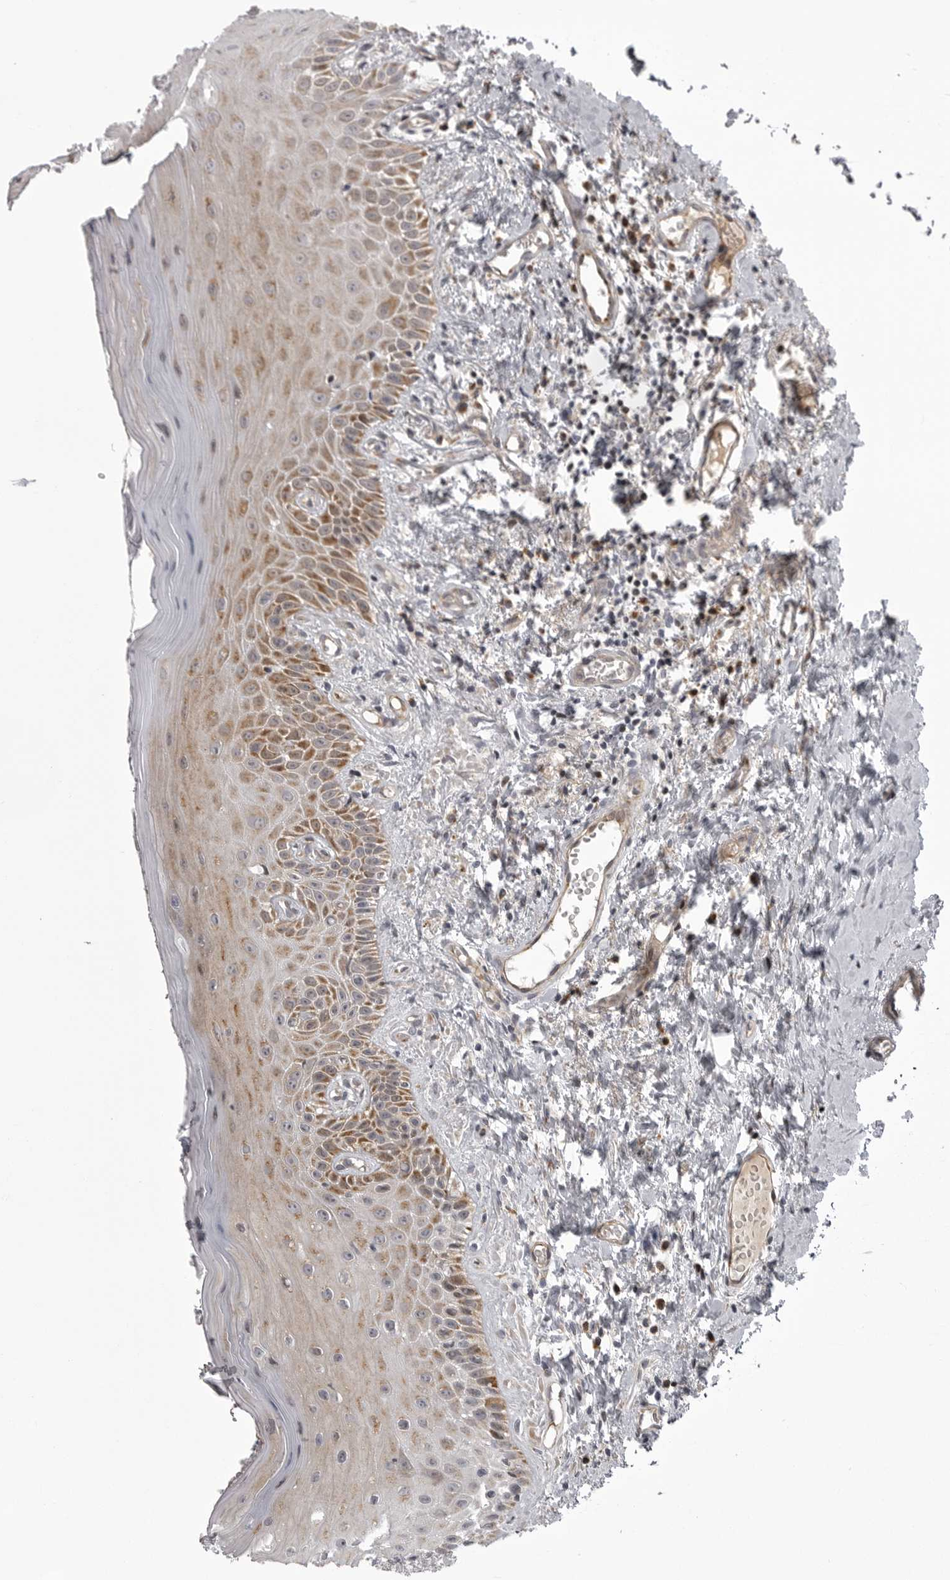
{"staining": {"intensity": "moderate", "quantity": "25%-75%", "location": "cytoplasmic/membranous"}, "tissue": "oral mucosa", "cell_type": "Squamous epithelial cells", "image_type": "normal", "snomed": [{"axis": "morphology", "description": "Normal tissue, NOS"}, {"axis": "topography", "description": "Oral tissue"}], "caption": "This micrograph displays immunohistochemistry (IHC) staining of benign oral mucosa, with medium moderate cytoplasmic/membranous expression in approximately 25%-75% of squamous epithelial cells.", "gene": "TMPRSS11F", "patient": {"sex": "male", "age": 66}}